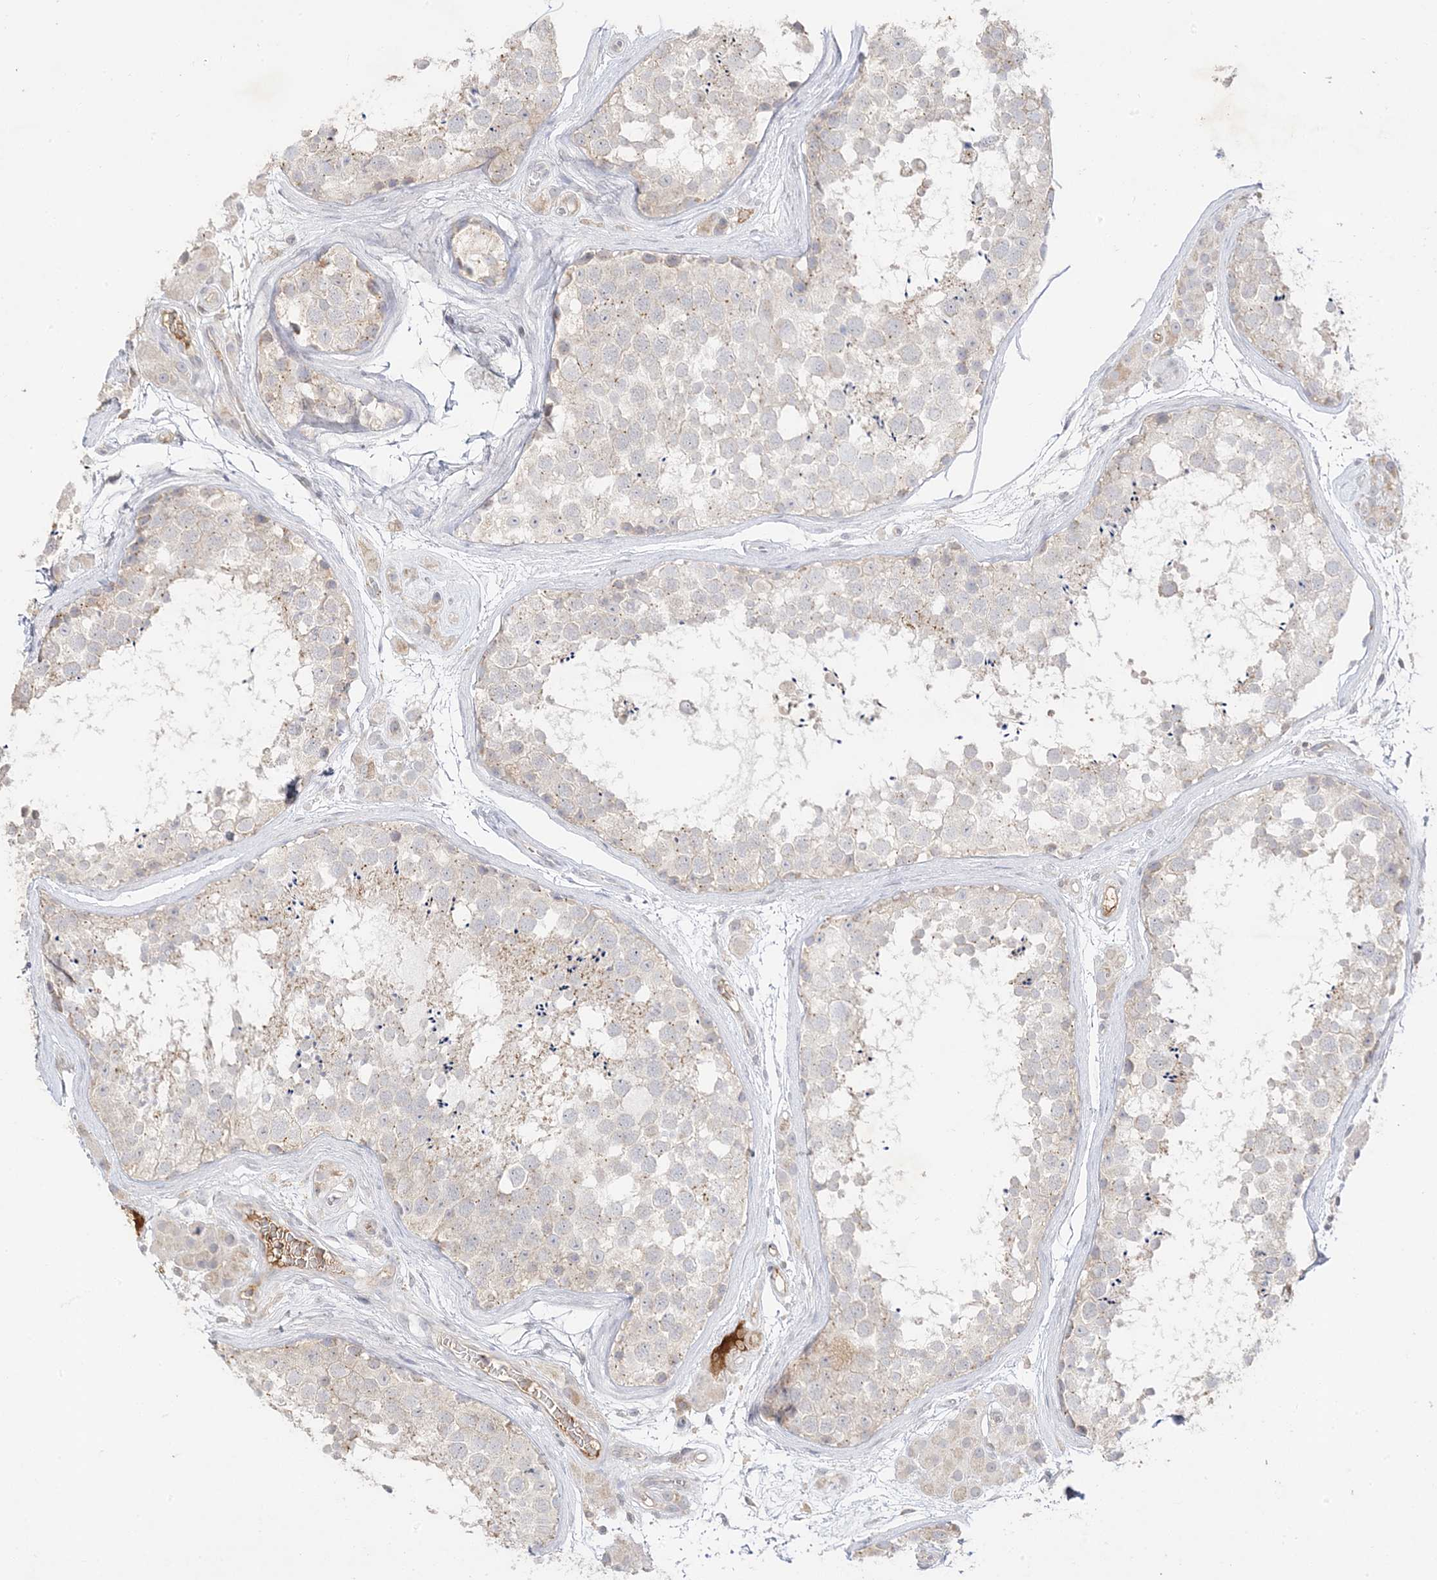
{"staining": {"intensity": "negative", "quantity": "none", "location": "none"}, "tissue": "testis", "cell_type": "Cells in seminiferous ducts", "image_type": "normal", "snomed": [{"axis": "morphology", "description": "Normal tissue, NOS"}, {"axis": "topography", "description": "Testis"}], "caption": "DAB immunohistochemical staining of unremarkable human testis shows no significant expression in cells in seminiferous ducts. (Stains: DAB IHC with hematoxylin counter stain, Microscopy: brightfield microscopy at high magnification).", "gene": "TRANK1", "patient": {"sex": "male", "age": 56}}